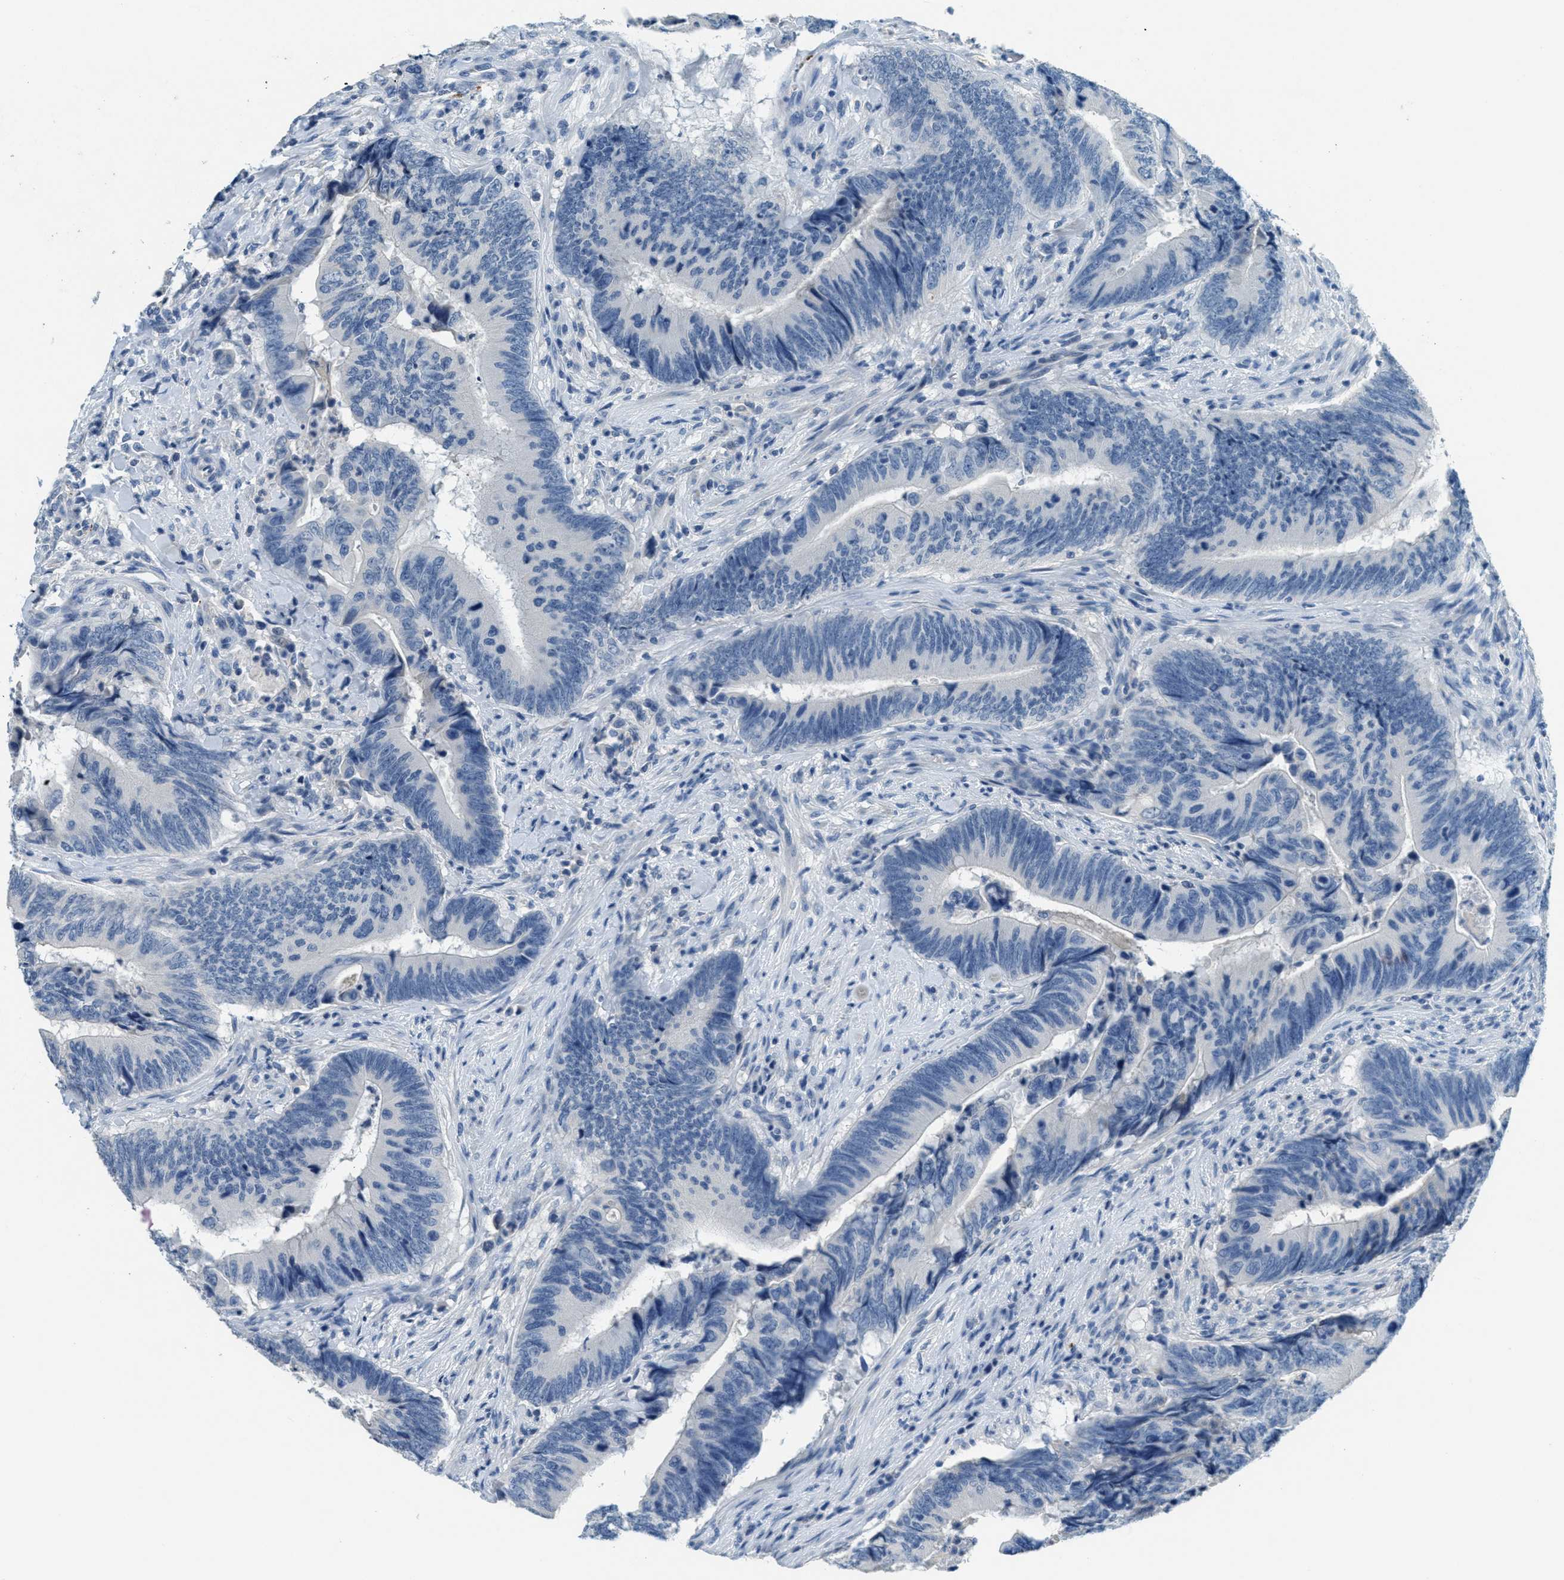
{"staining": {"intensity": "negative", "quantity": "none", "location": "none"}, "tissue": "colorectal cancer", "cell_type": "Tumor cells", "image_type": "cancer", "snomed": [{"axis": "morphology", "description": "Normal tissue, NOS"}, {"axis": "morphology", "description": "Adenocarcinoma, NOS"}, {"axis": "topography", "description": "Colon"}], "caption": "Tumor cells are negative for protein expression in human colorectal cancer.", "gene": "A2M", "patient": {"sex": "male", "age": 56}}